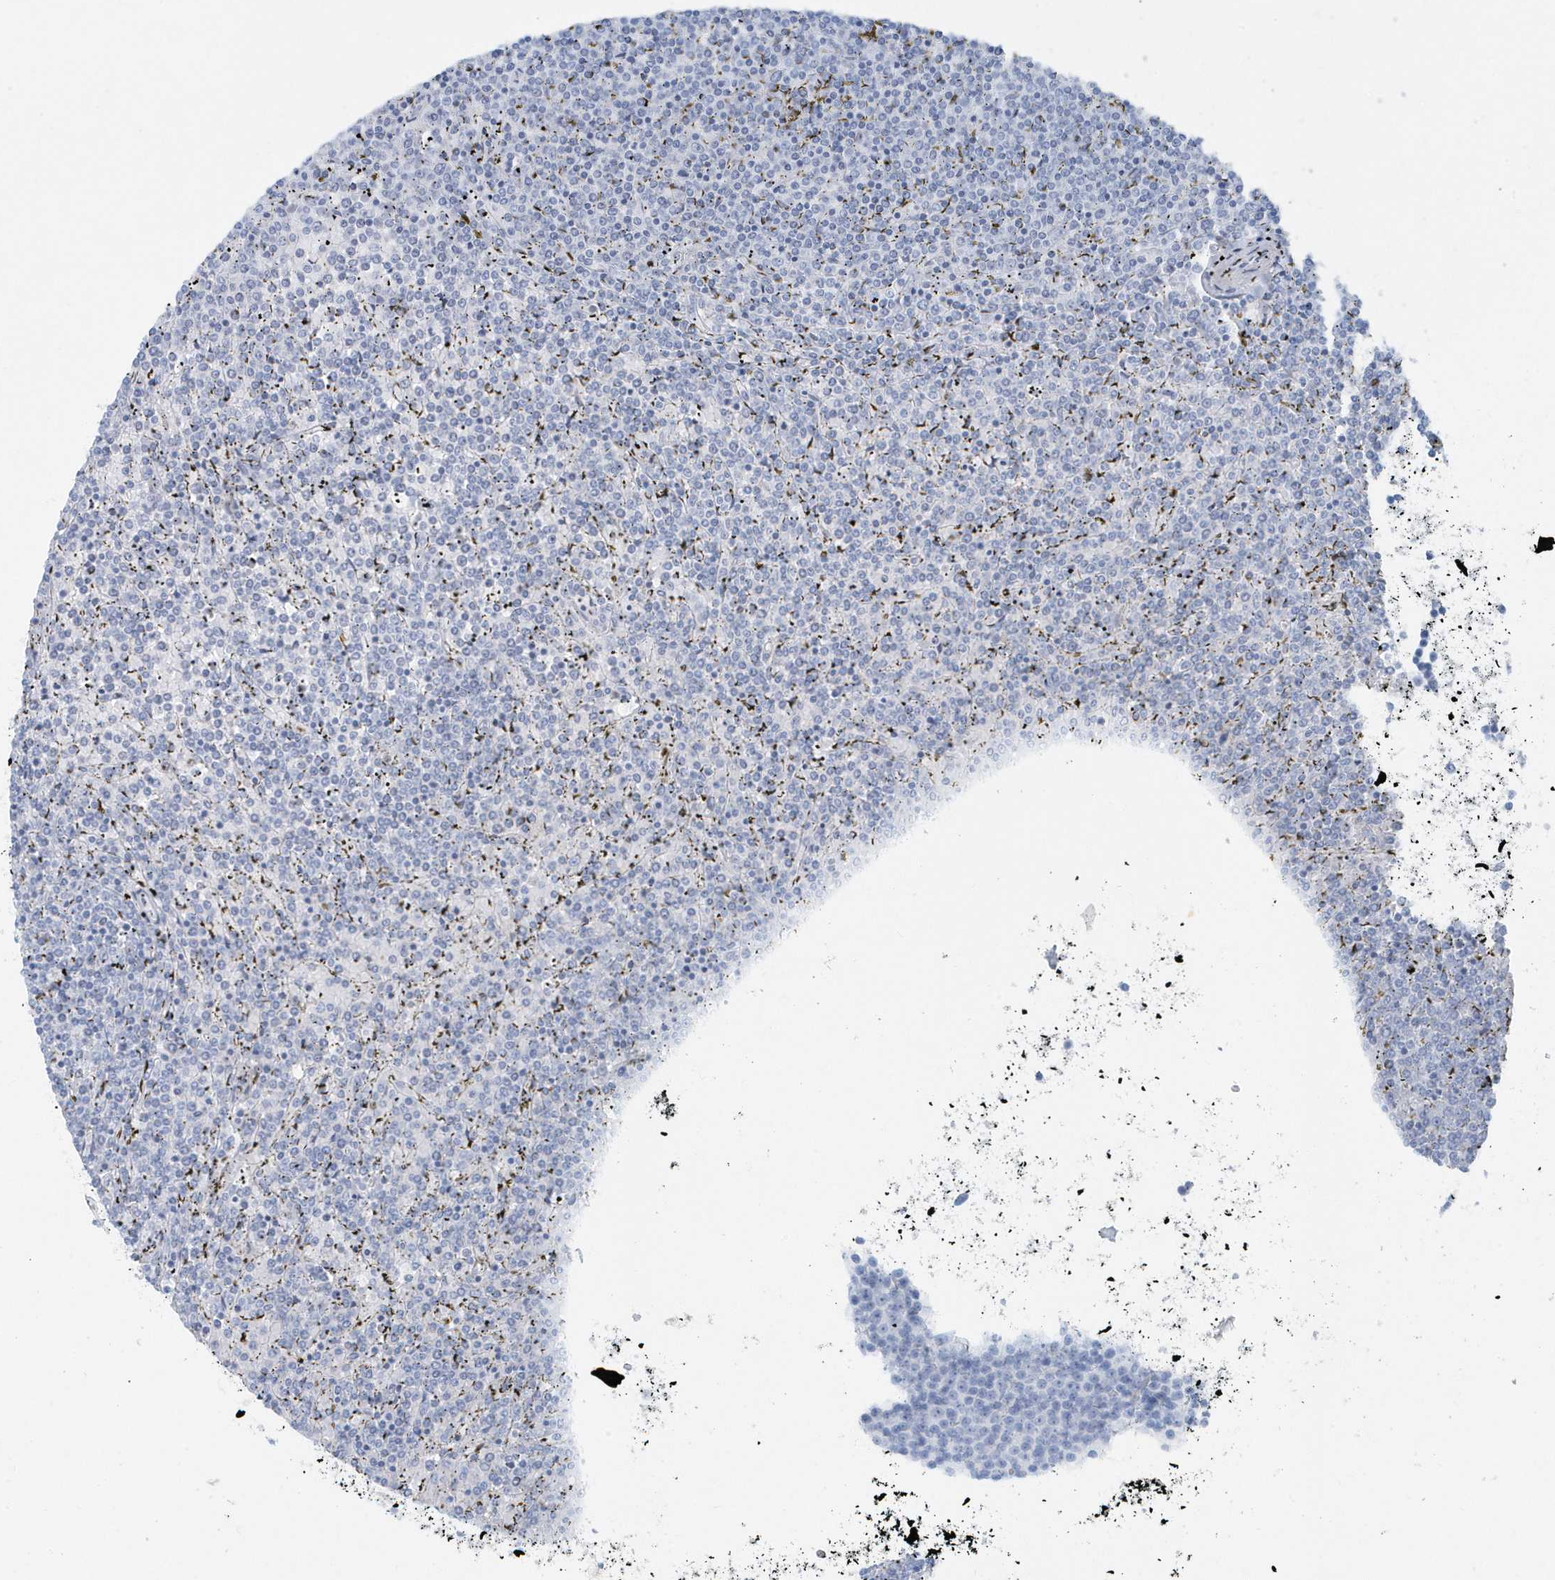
{"staining": {"intensity": "negative", "quantity": "none", "location": "none"}, "tissue": "lymphoma", "cell_type": "Tumor cells", "image_type": "cancer", "snomed": [{"axis": "morphology", "description": "Malignant lymphoma, non-Hodgkin's type, Low grade"}, {"axis": "topography", "description": "Spleen"}], "caption": "Malignant lymphoma, non-Hodgkin's type (low-grade) was stained to show a protein in brown. There is no significant positivity in tumor cells. Brightfield microscopy of immunohistochemistry stained with DAB (3,3'-diaminobenzidine) (brown) and hematoxylin (blue), captured at high magnification.", "gene": "FAM98A", "patient": {"sex": "female", "age": 19}}